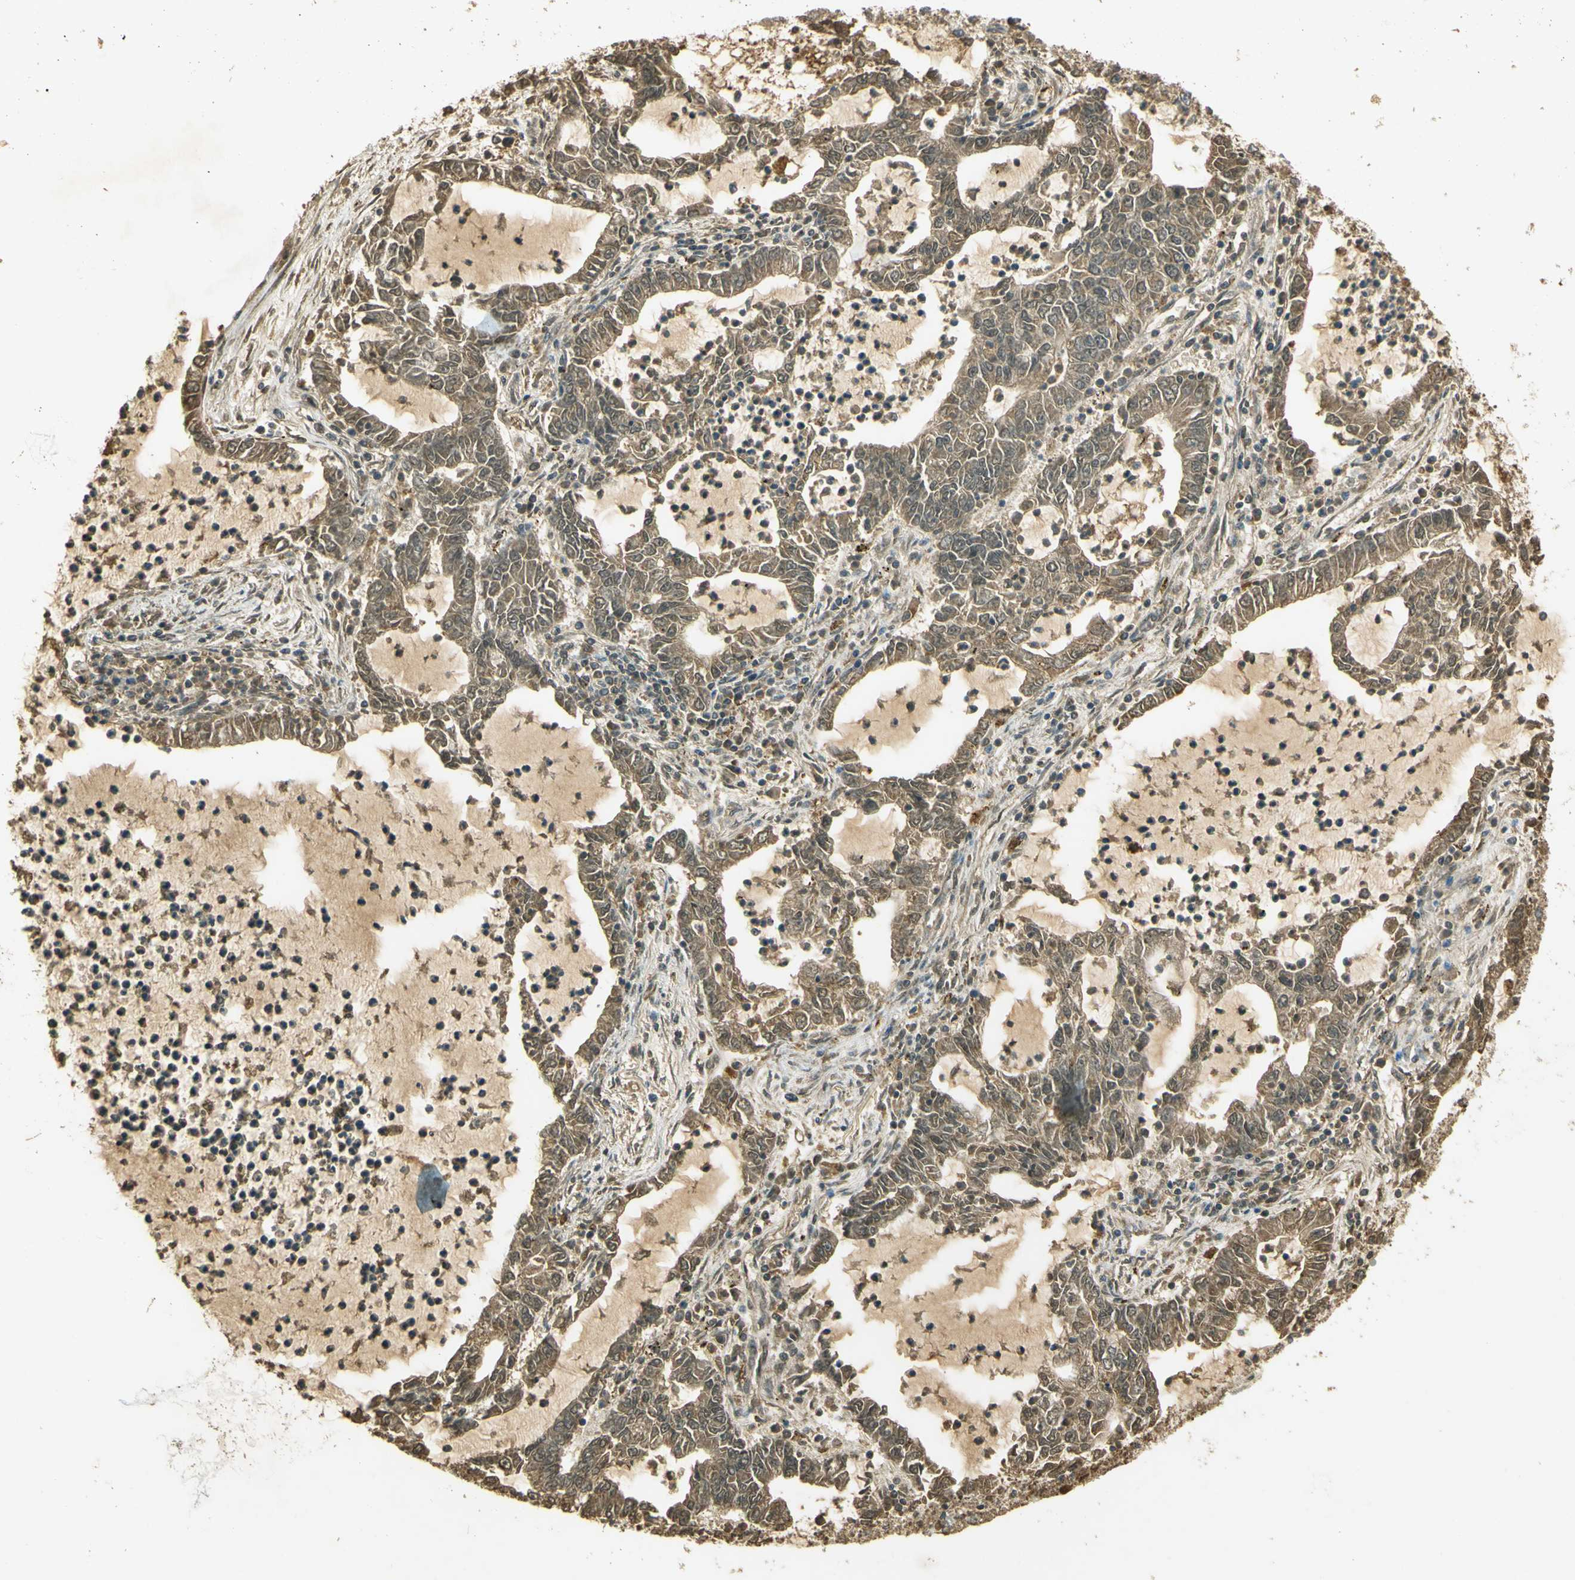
{"staining": {"intensity": "moderate", "quantity": ">75%", "location": "cytoplasmic/membranous"}, "tissue": "lung cancer", "cell_type": "Tumor cells", "image_type": "cancer", "snomed": [{"axis": "morphology", "description": "Adenocarcinoma, NOS"}, {"axis": "topography", "description": "Lung"}], "caption": "Protein staining of lung cancer (adenocarcinoma) tissue displays moderate cytoplasmic/membranous positivity in approximately >75% of tumor cells.", "gene": "GMEB2", "patient": {"sex": "female", "age": 51}}